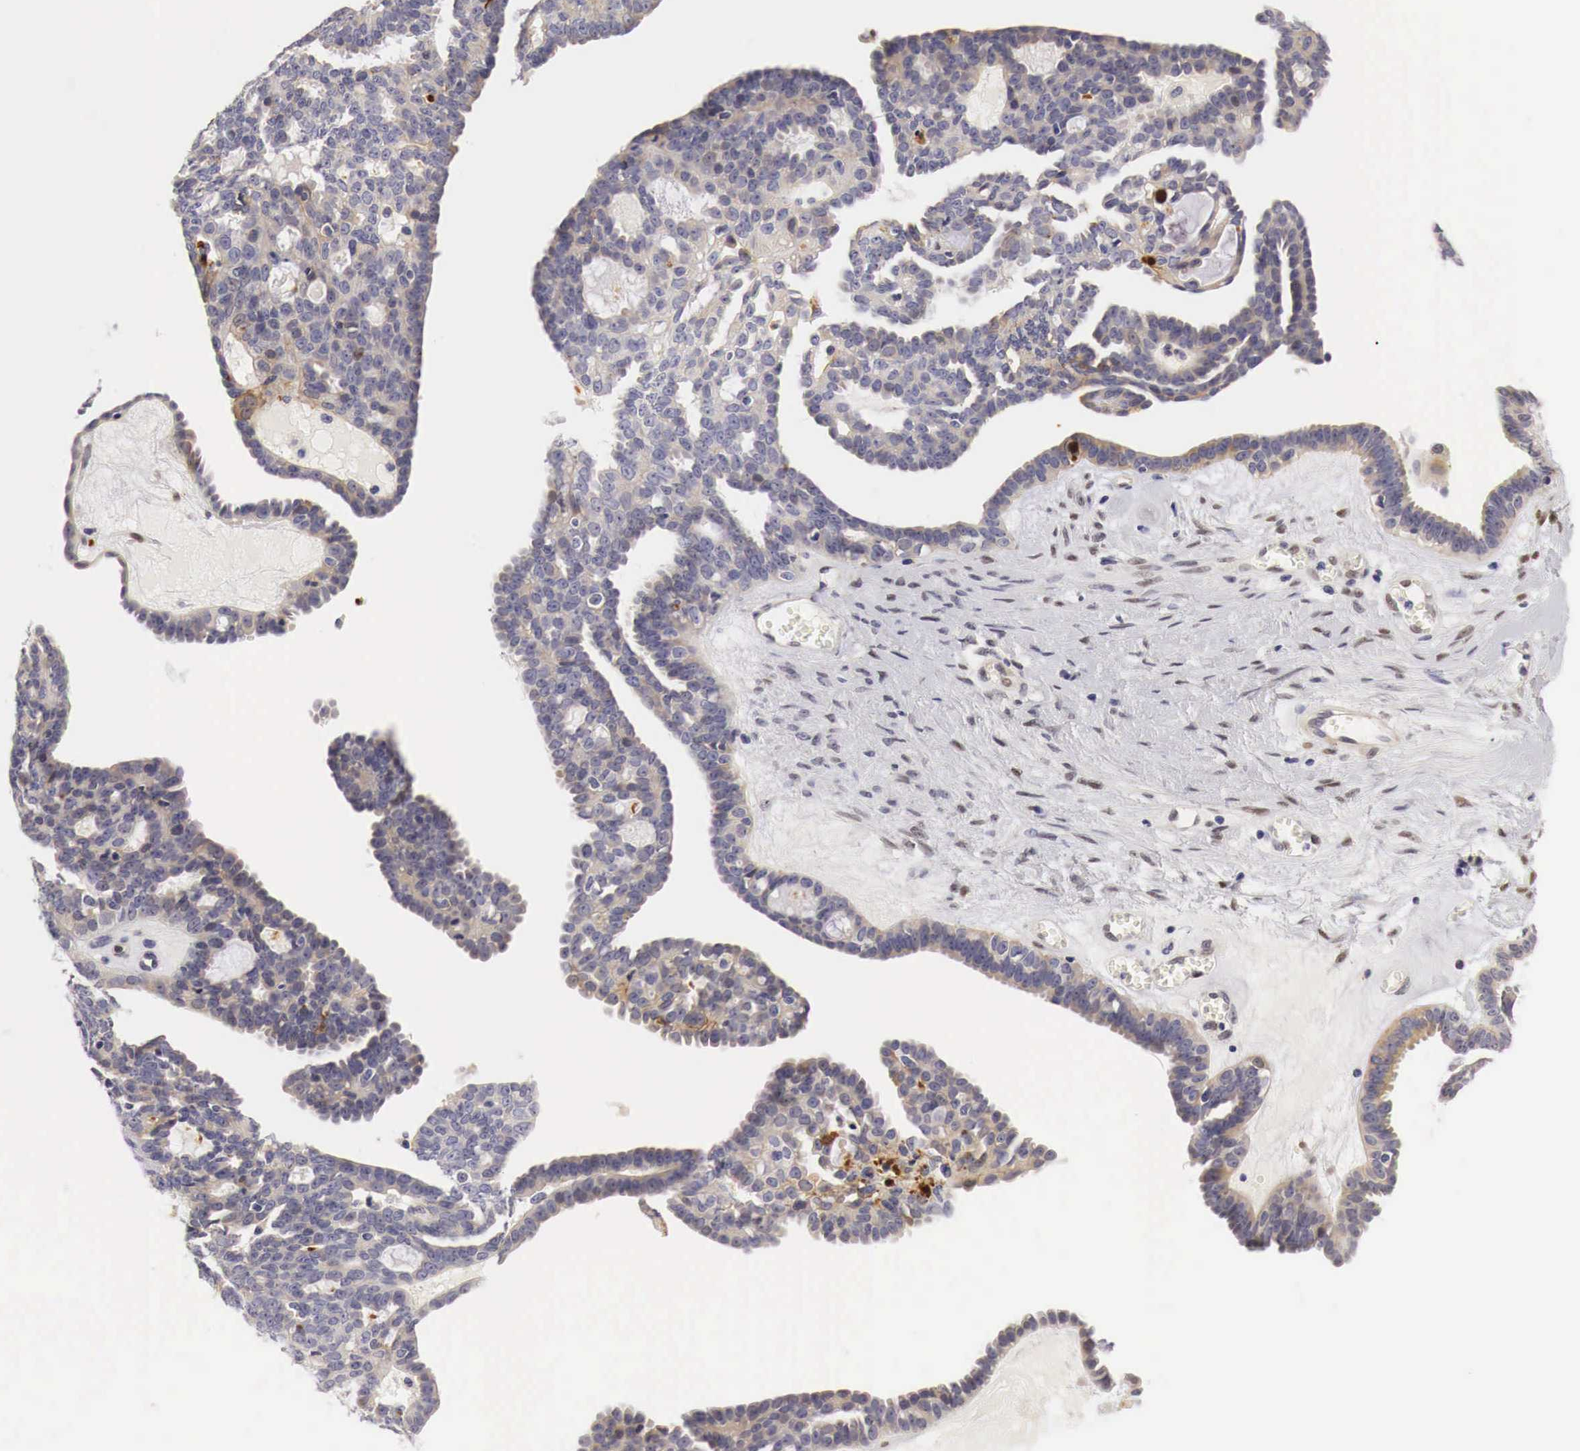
{"staining": {"intensity": "negative", "quantity": "none", "location": "none"}, "tissue": "ovarian cancer", "cell_type": "Tumor cells", "image_type": "cancer", "snomed": [{"axis": "morphology", "description": "Cystadenocarcinoma, serous, NOS"}, {"axis": "topography", "description": "Ovary"}], "caption": "IHC of serous cystadenocarcinoma (ovarian) displays no expression in tumor cells. (Stains: DAB (3,3'-diaminobenzidine) immunohistochemistry (IHC) with hematoxylin counter stain, Microscopy: brightfield microscopy at high magnification).", "gene": "CASP3", "patient": {"sex": "female", "age": 71}}